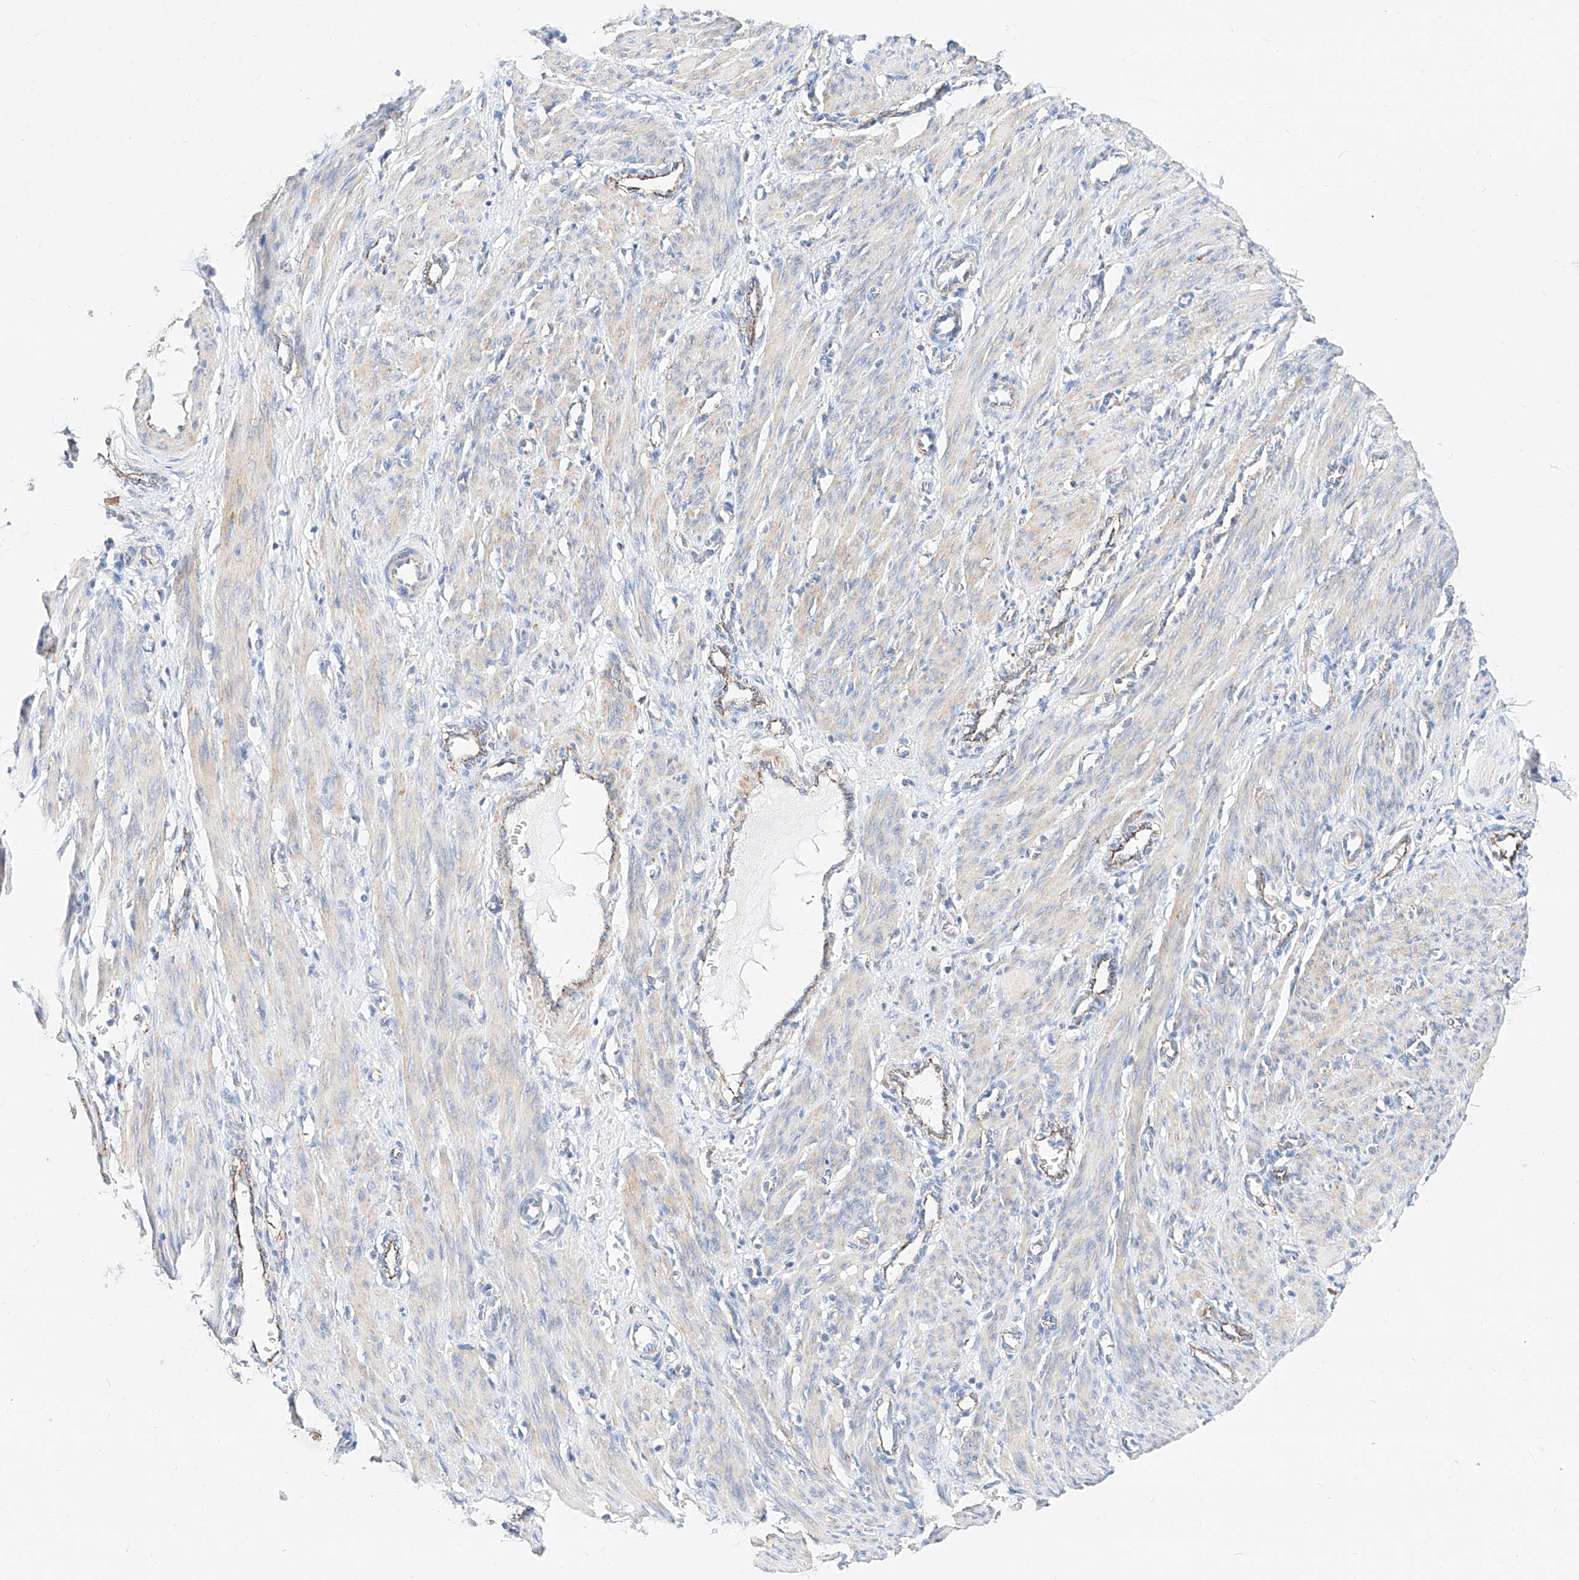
{"staining": {"intensity": "weak", "quantity": "25%-75%", "location": "cytoplasmic/membranous"}, "tissue": "smooth muscle", "cell_type": "Smooth muscle cells", "image_type": "normal", "snomed": [{"axis": "morphology", "description": "Normal tissue, NOS"}, {"axis": "topography", "description": "Endometrium"}], "caption": "Brown immunohistochemical staining in unremarkable human smooth muscle shows weak cytoplasmic/membranous staining in about 25%-75% of smooth muscle cells.", "gene": "C6orf62", "patient": {"sex": "female", "age": 33}}